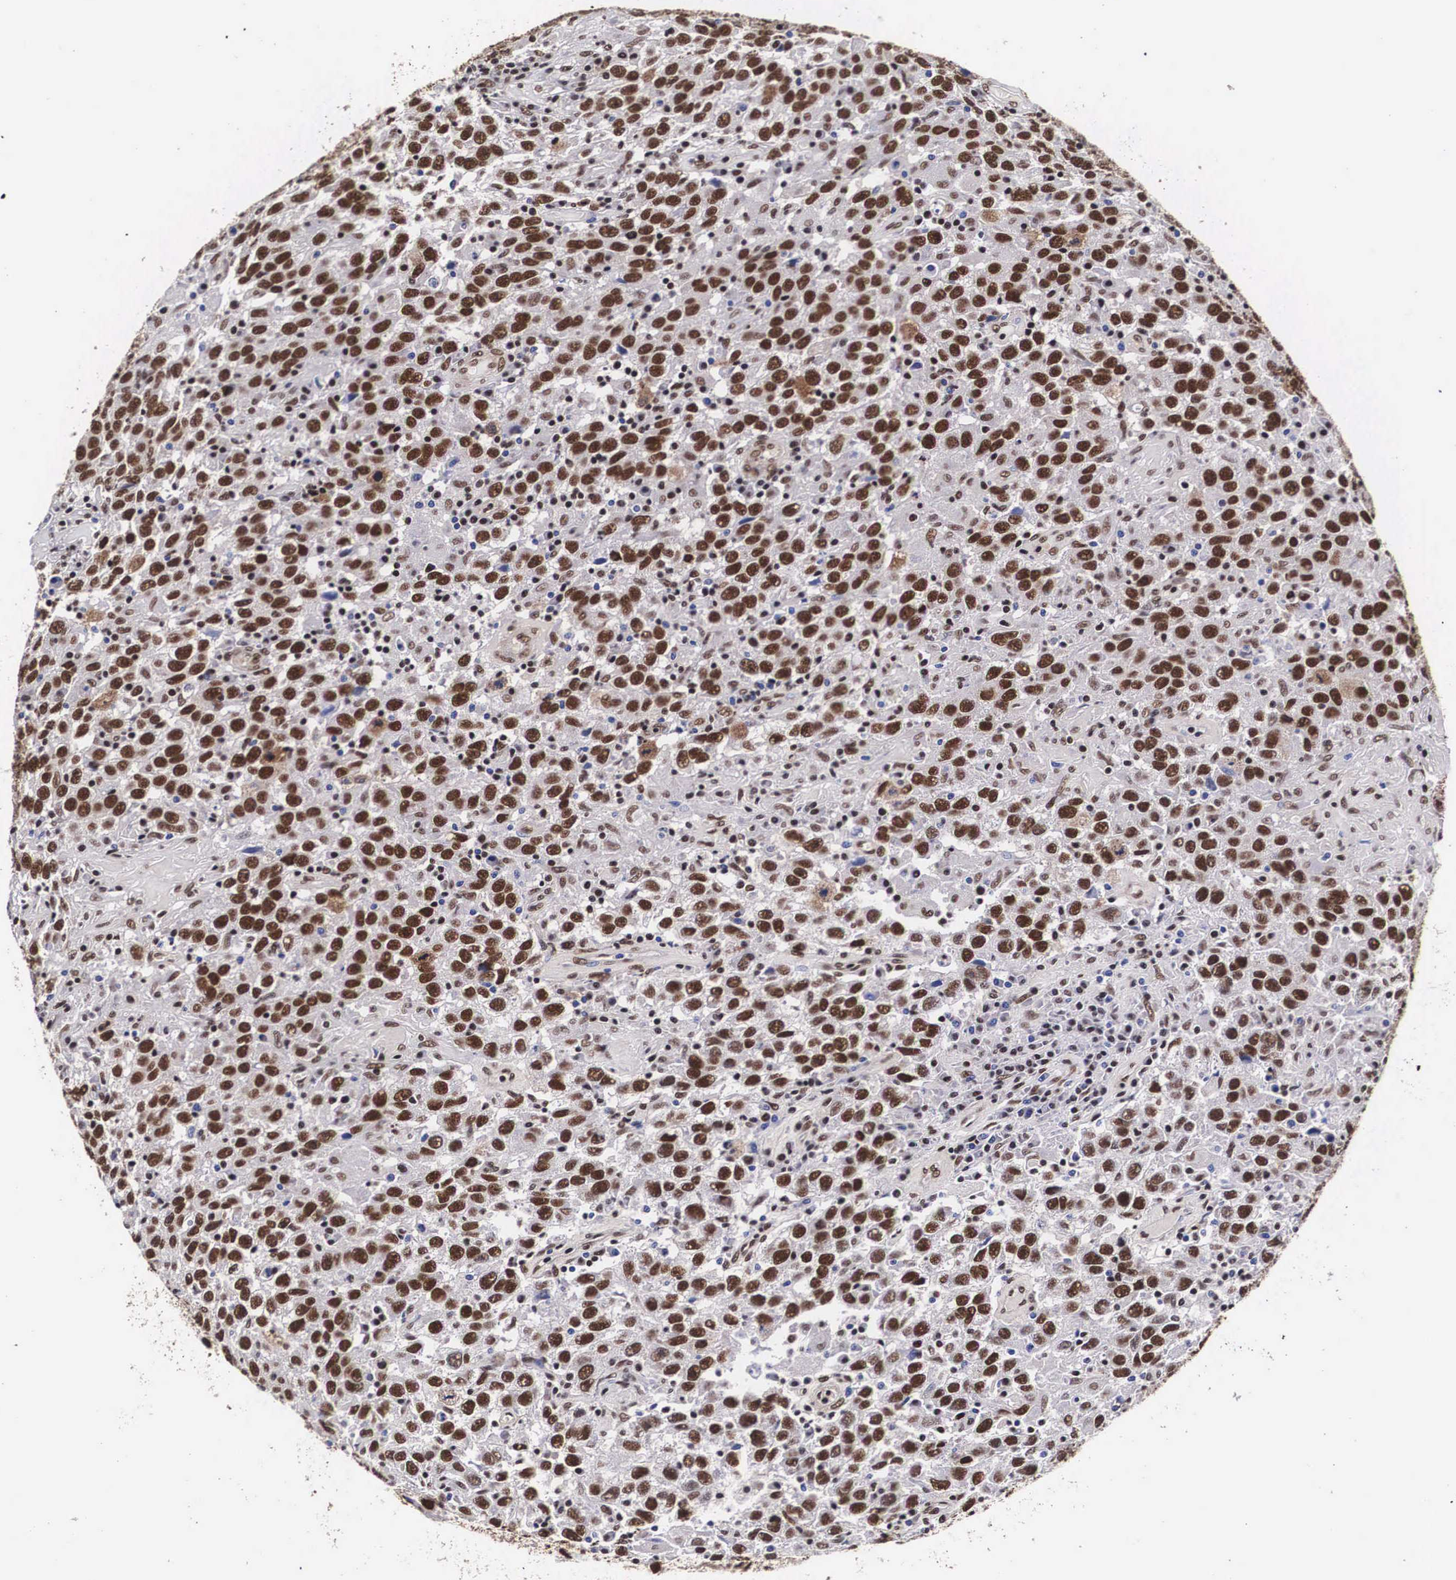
{"staining": {"intensity": "strong", "quantity": ">75%", "location": "nuclear"}, "tissue": "testis cancer", "cell_type": "Tumor cells", "image_type": "cancer", "snomed": [{"axis": "morphology", "description": "Seminoma, NOS"}, {"axis": "topography", "description": "Testis"}], "caption": "This photomicrograph reveals IHC staining of human testis cancer (seminoma), with high strong nuclear staining in about >75% of tumor cells.", "gene": "PABPN1", "patient": {"sex": "male", "age": 41}}